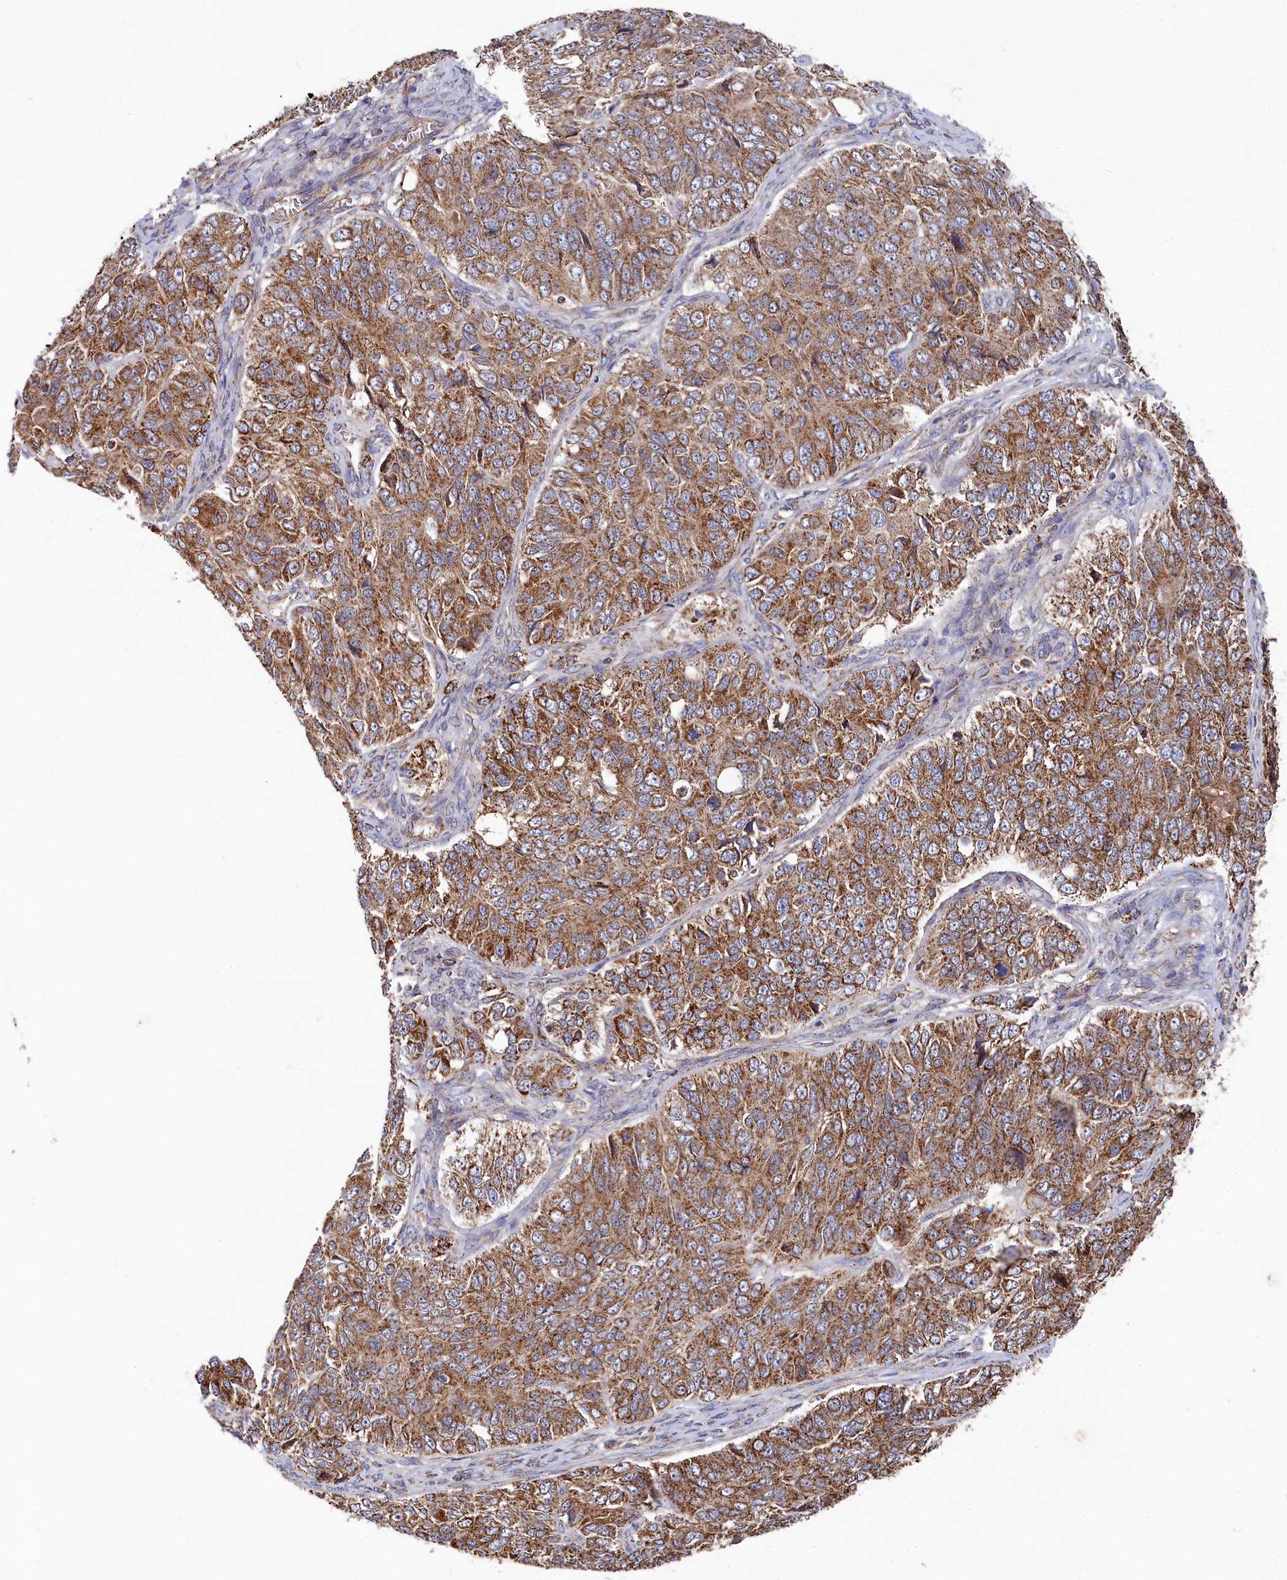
{"staining": {"intensity": "moderate", "quantity": ">75%", "location": "cytoplasmic/membranous"}, "tissue": "ovarian cancer", "cell_type": "Tumor cells", "image_type": "cancer", "snomed": [{"axis": "morphology", "description": "Carcinoma, endometroid"}, {"axis": "topography", "description": "Ovary"}], "caption": "Ovarian cancer tissue reveals moderate cytoplasmic/membranous positivity in approximately >75% of tumor cells", "gene": "HAUS2", "patient": {"sex": "female", "age": 51}}